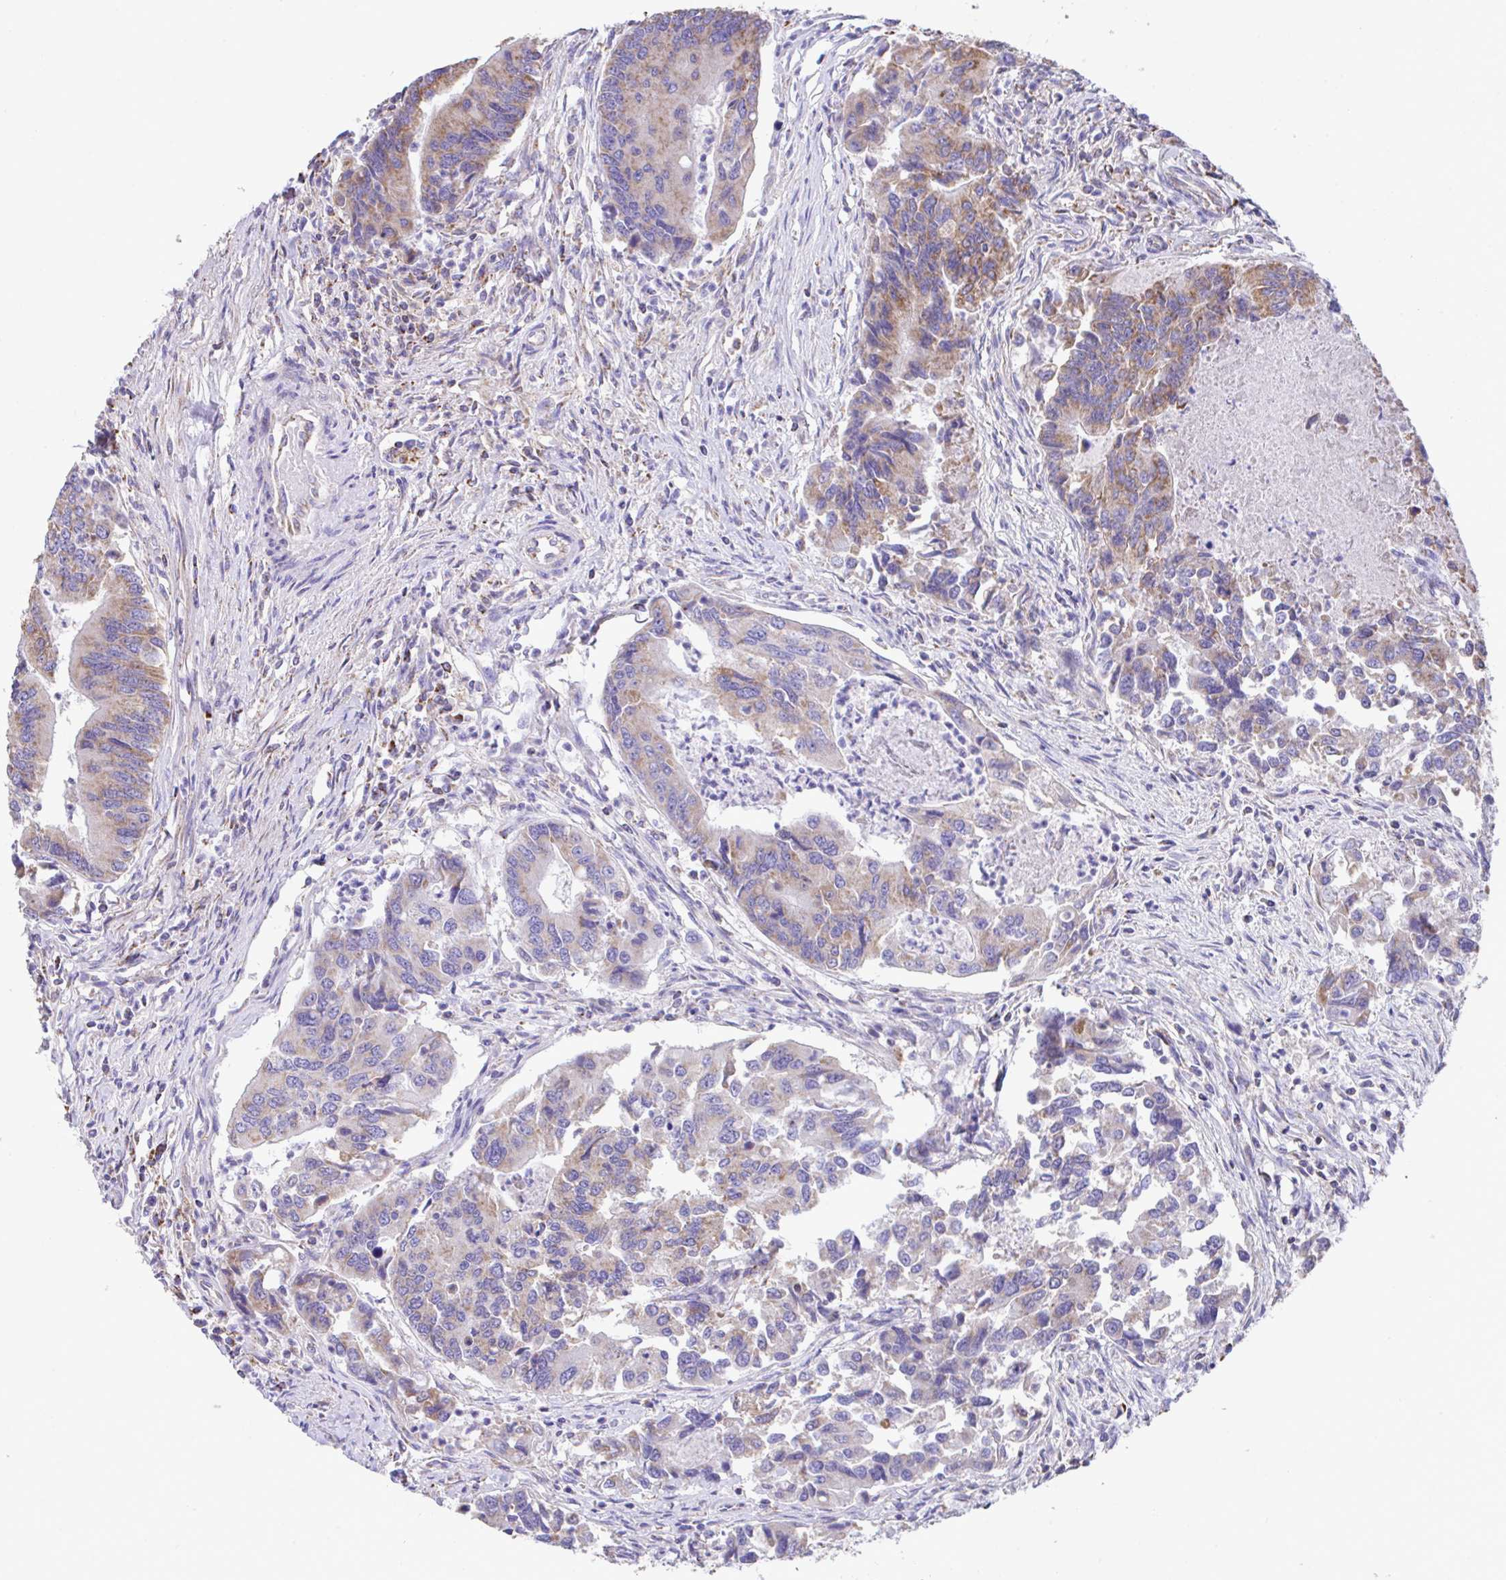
{"staining": {"intensity": "moderate", "quantity": "25%-75%", "location": "cytoplasmic/membranous"}, "tissue": "colorectal cancer", "cell_type": "Tumor cells", "image_type": "cancer", "snomed": [{"axis": "morphology", "description": "Adenocarcinoma, NOS"}, {"axis": "topography", "description": "Colon"}], "caption": "Immunohistochemical staining of human colorectal adenocarcinoma demonstrates medium levels of moderate cytoplasmic/membranous protein positivity in approximately 25%-75% of tumor cells.", "gene": "PCMTD2", "patient": {"sex": "female", "age": 67}}